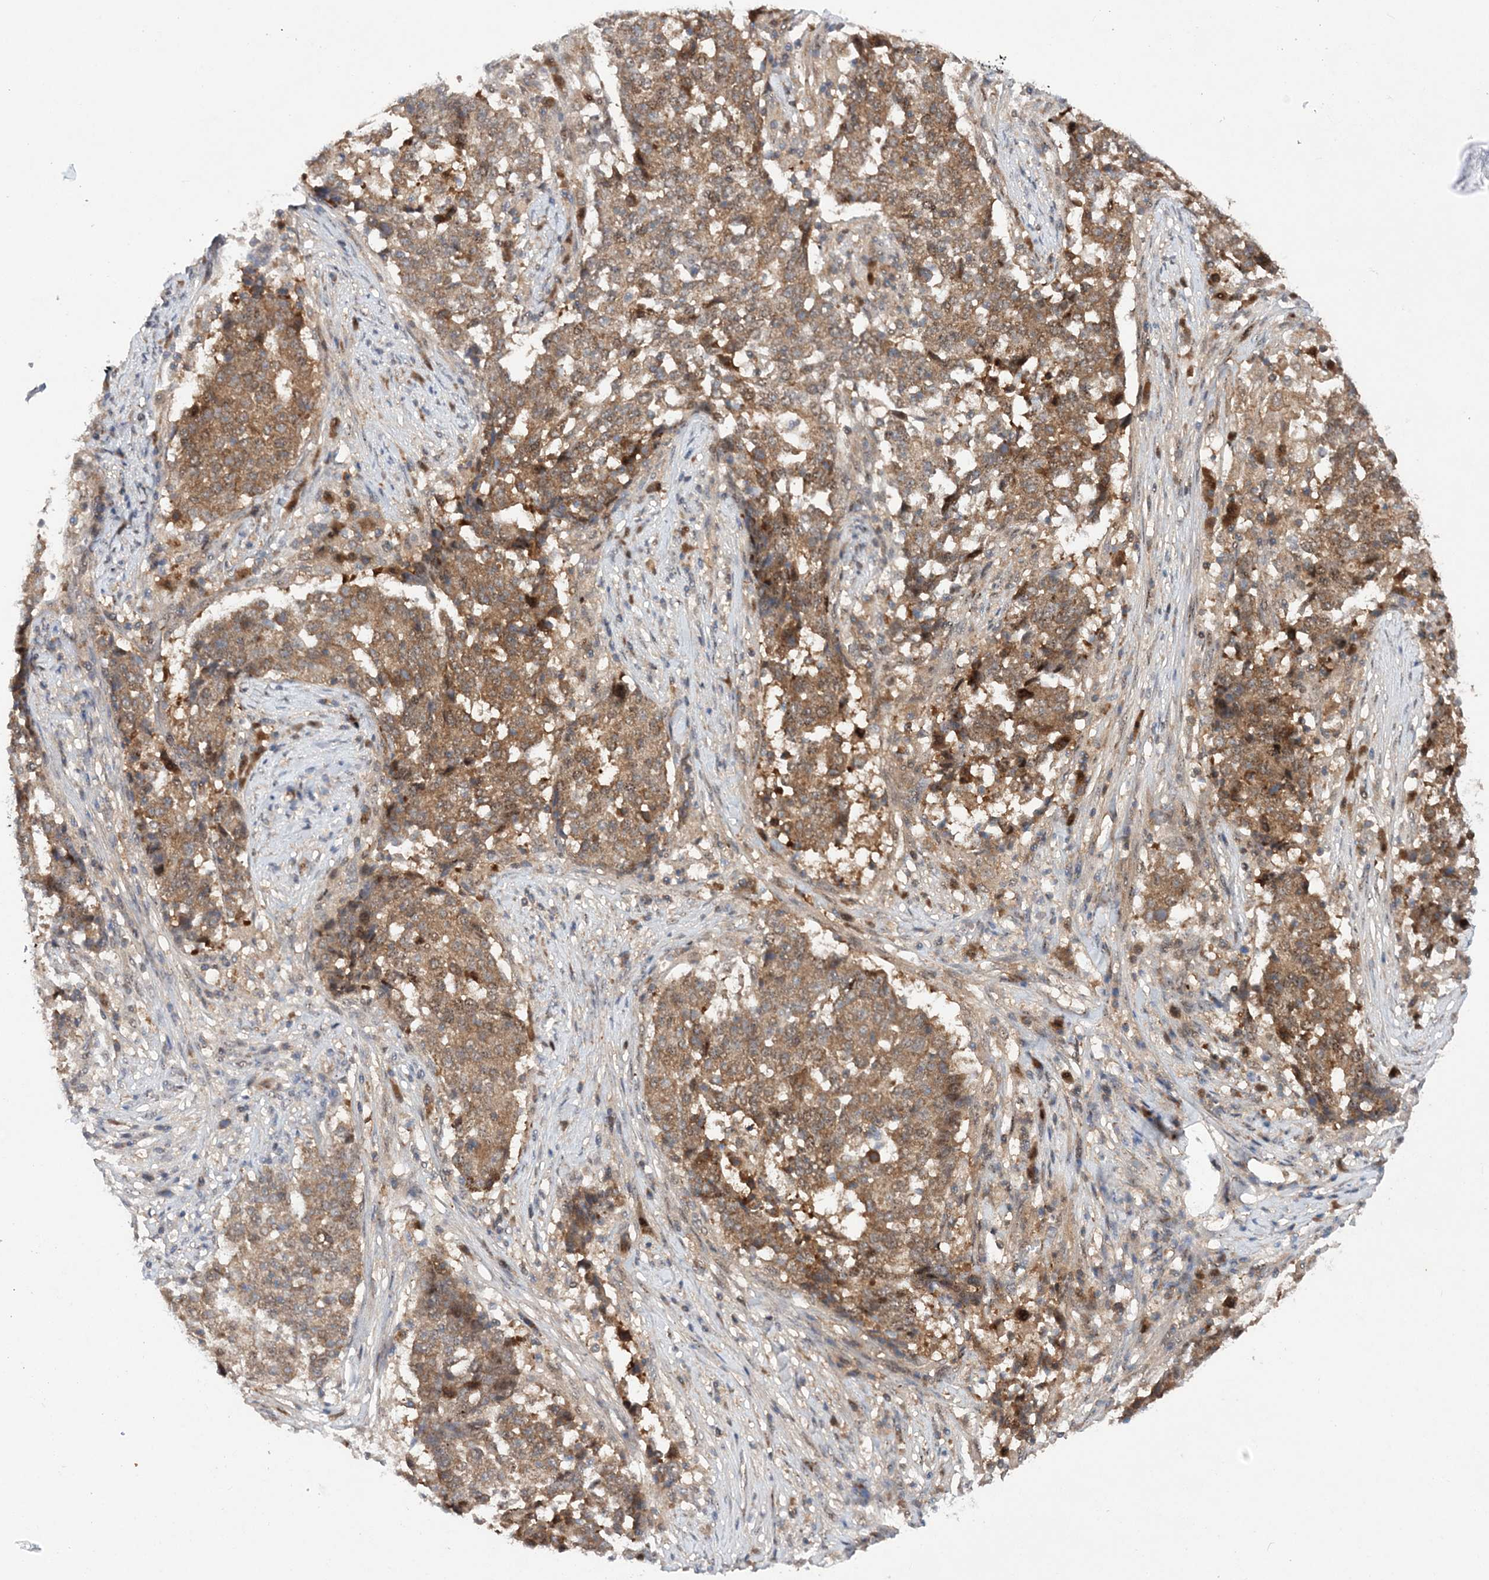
{"staining": {"intensity": "moderate", "quantity": ">75%", "location": "cytoplasmic/membranous"}, "tissue": "stomach cancer", "cell_type": "Tumor cells", "image_type": "cancer", "snomed": [{"axis": "morphology", "description": "Adenocarcinoma, NOS"}, {"axis": "topography", "description": "Stomach"}], "caption": "The histopathology image displays immunohistochemical staining of stomach cancer. There is moderate cytoplasmic/membranous staining is identified in approximately >75% of tumor cells.", "gene": "NIF3L1", "patient": {"sex": "male", "age": 59}}